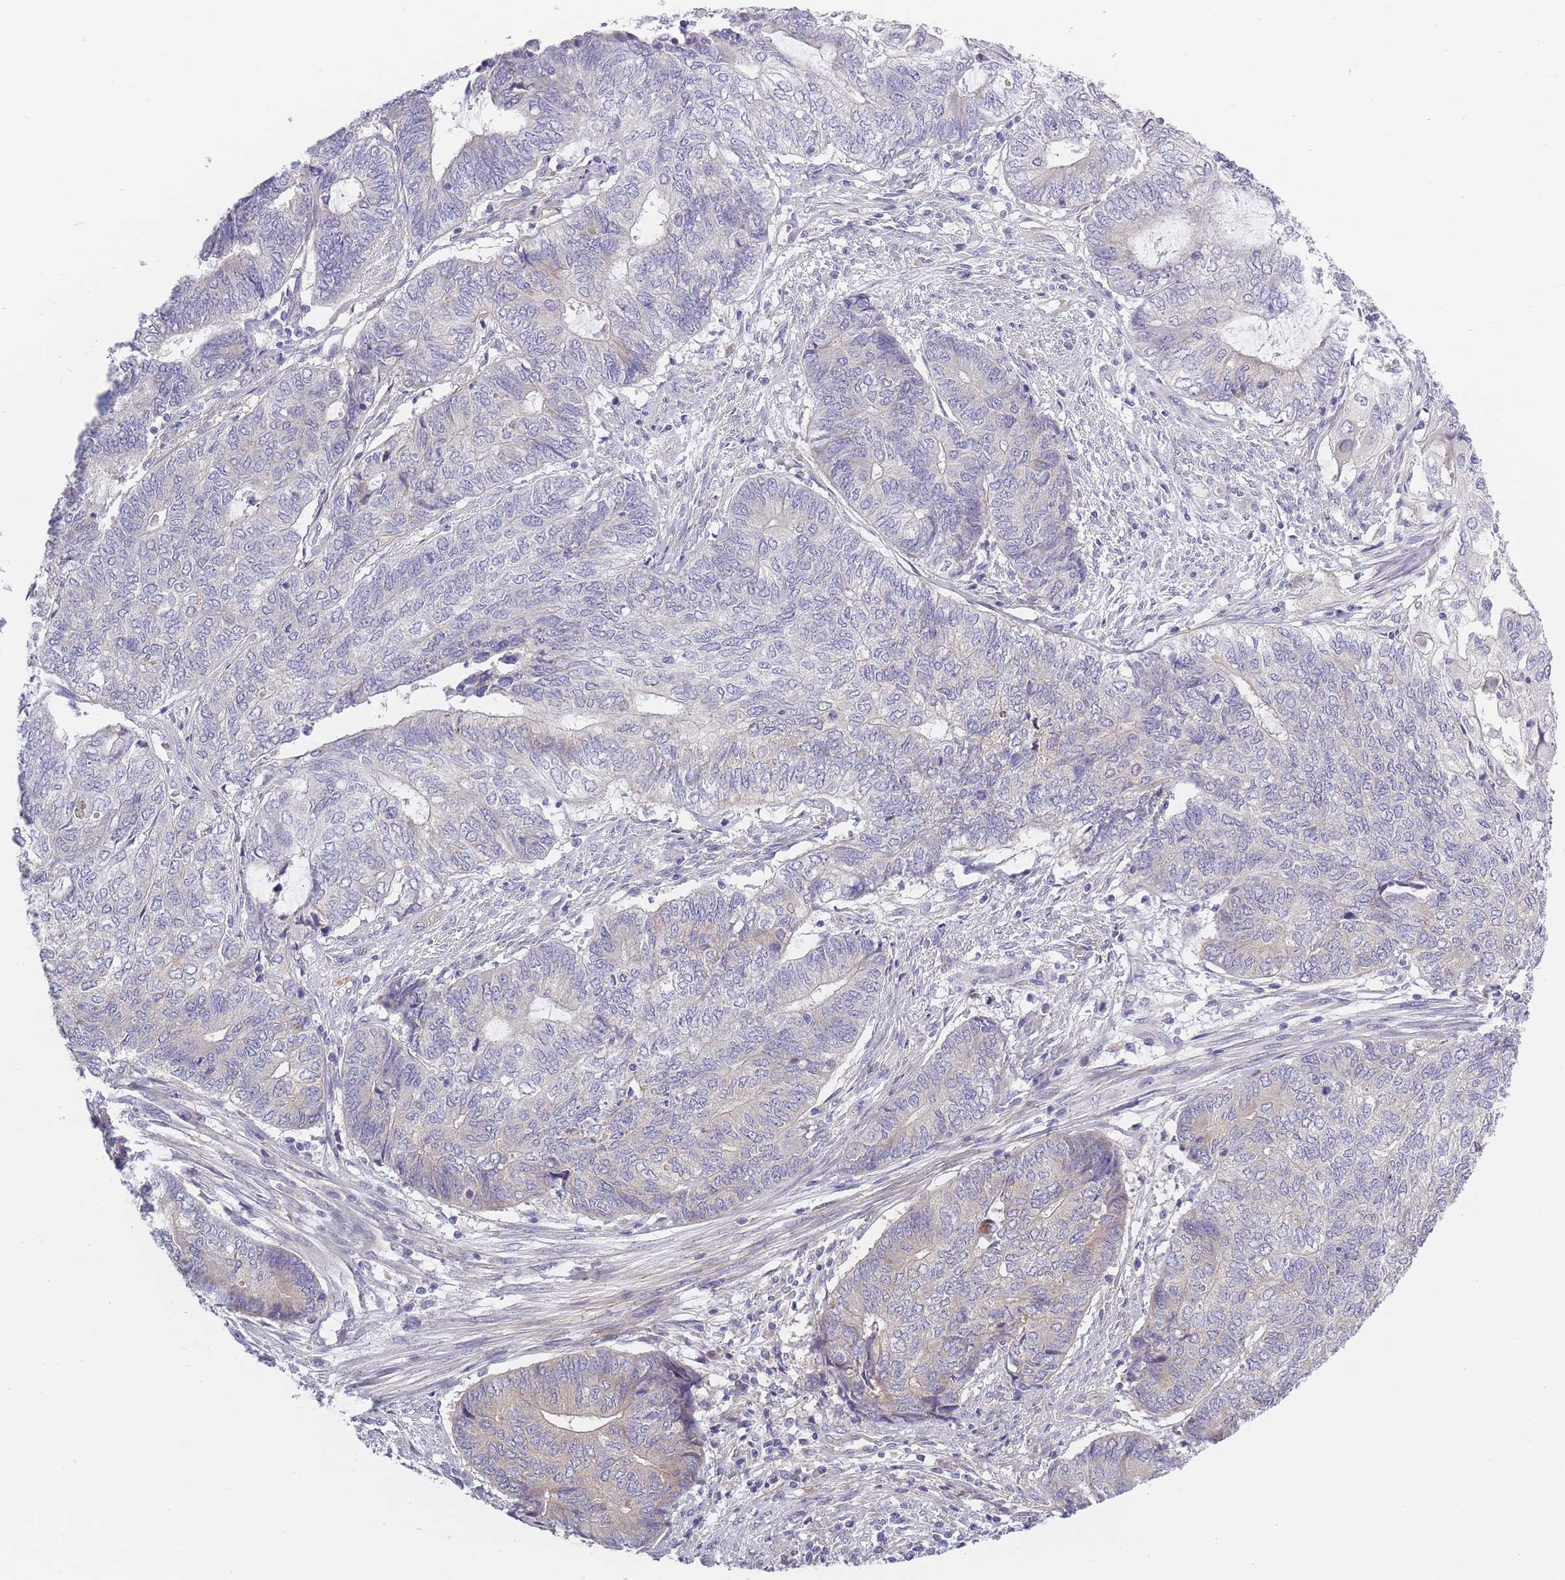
{"staining": {"intensity": "negative", "quantity": "none", "location": "none"}, "tissue": "endometrial cancer", "cell_type": "Tumor cells", "image_type": "cancer", "snomed": [{"axis": "morphology", "description": "Adenocarcinoma, NOS"}, {"axis": "topography", "description": "Uterus"}, {"axis": "topography", "description": "Endometrium"}], "caption": "An immunohistochemistry (IHC) photomicrograph of endometrial cancer is shown. There is no staining in tumor cells of endometrial cancer.", "gene": "AP3M2", "patient": {"sex": "female", "age": 70}}